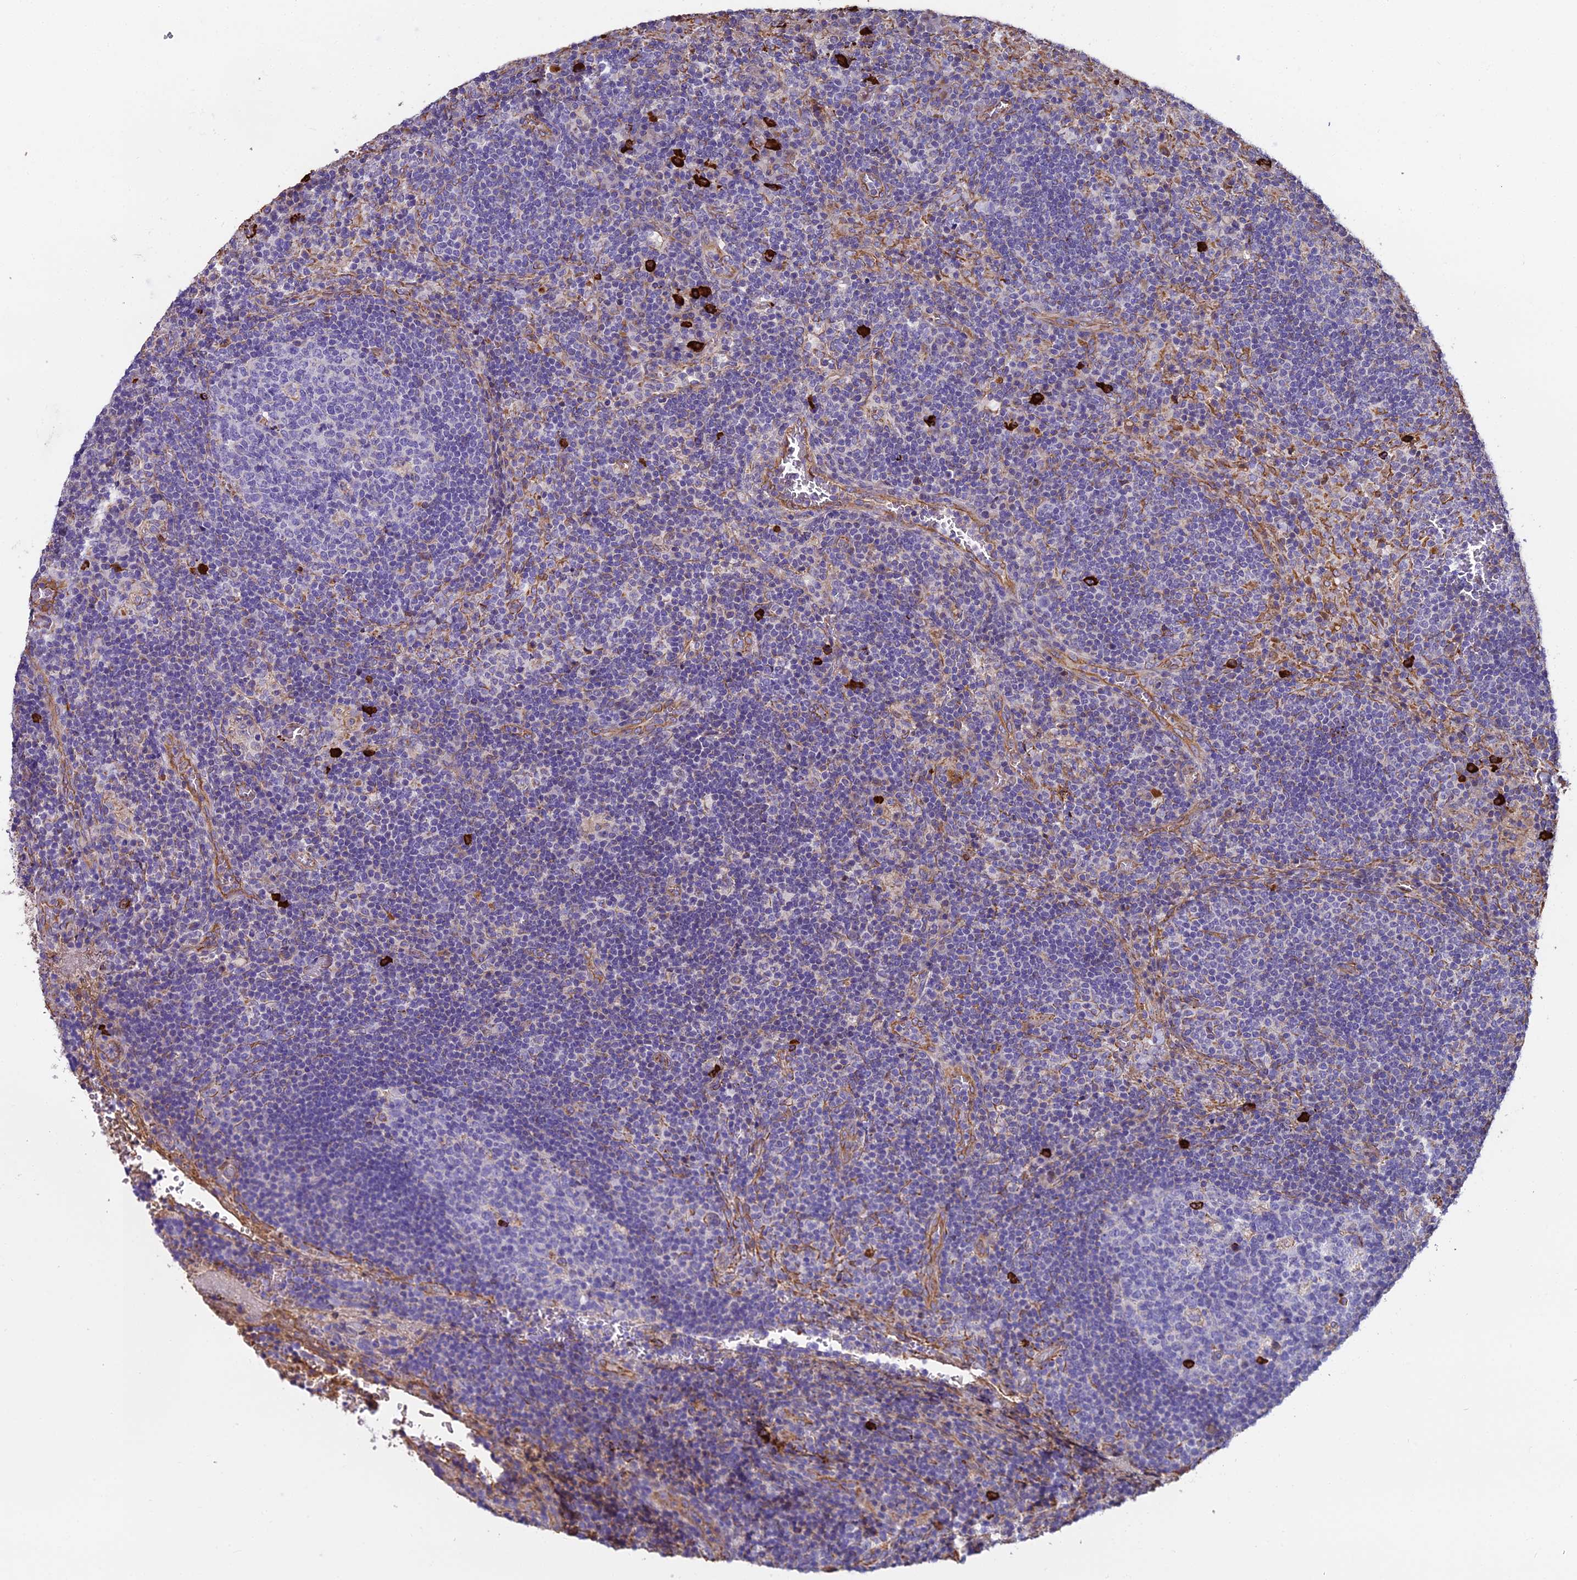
{"staining": {"intensity": "negative", "quantity": "none", "location": "none"}, "tissue": "lymph node", "cell_type": "Germinal center cells", "image_type": "normal", "snomed": [{"axis": "morphology", "description": "Normal tissue, NOS"}, {"axis": "topography", "description": "Lymph node"}], "caption": "This is an IHC photomicrograph of benign lymph node. There is no expression in germinal center cells.", "gene": "BEX4", "patient": {"sex": "male", "age": 58}}